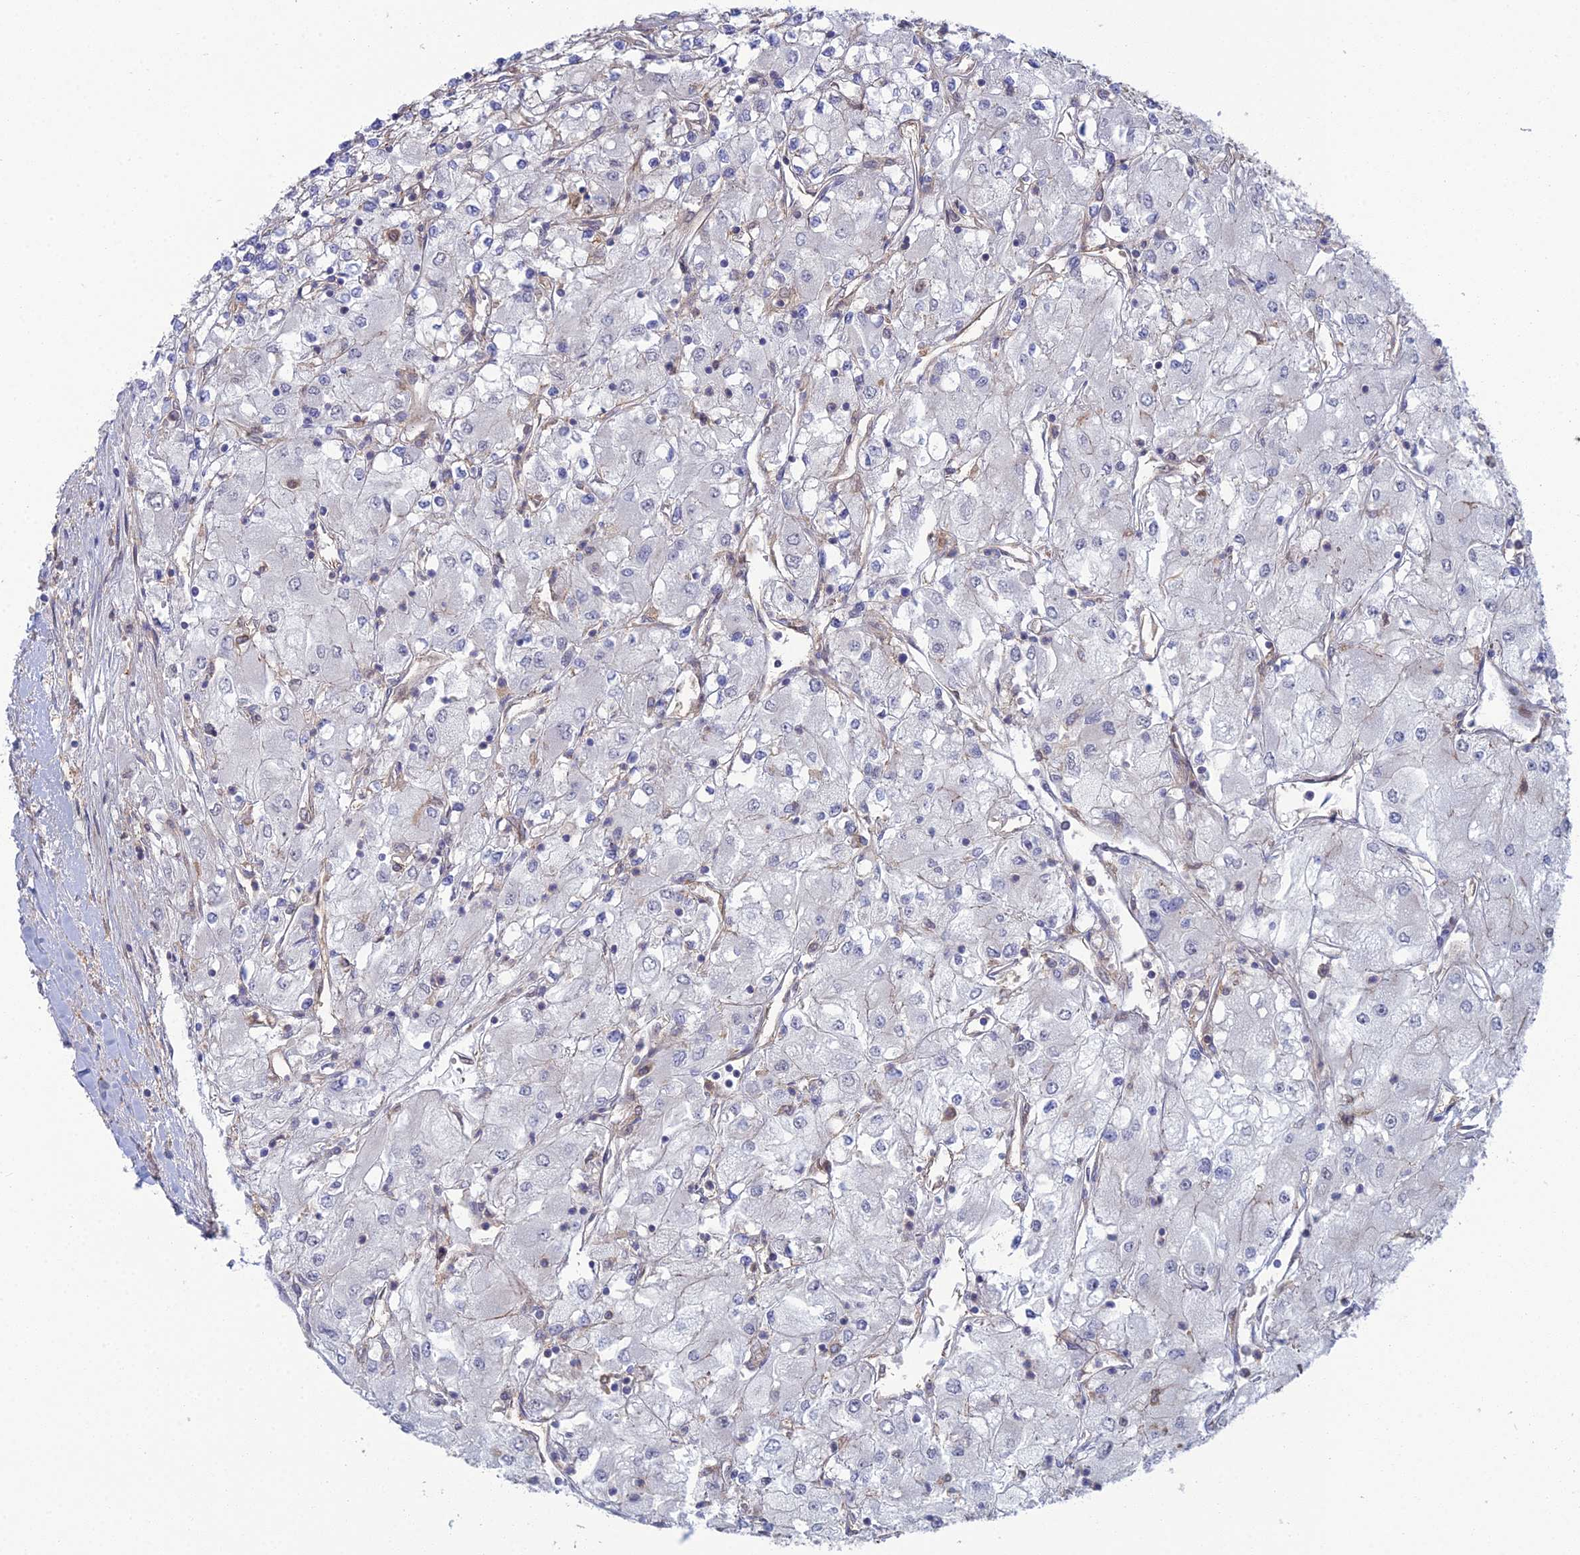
{"staining": {"intensity": "negative", "quantity": "none", "location": "none"}, "tissue": "renal cancer", "cell_type": "Tumor cells", "image_type": "cancer", "snomed": [{"axis": "morphology", "description": "Adenocarcinoma, NOS"}, {"axis": "topography", "description": "Kidney"}], "caption": "Renal cancer was stained to show a protein in brown. There is no significant staining in tumor cells.", "gene": "ABHD1", "patient": {"sex": "male", "age": 80}}